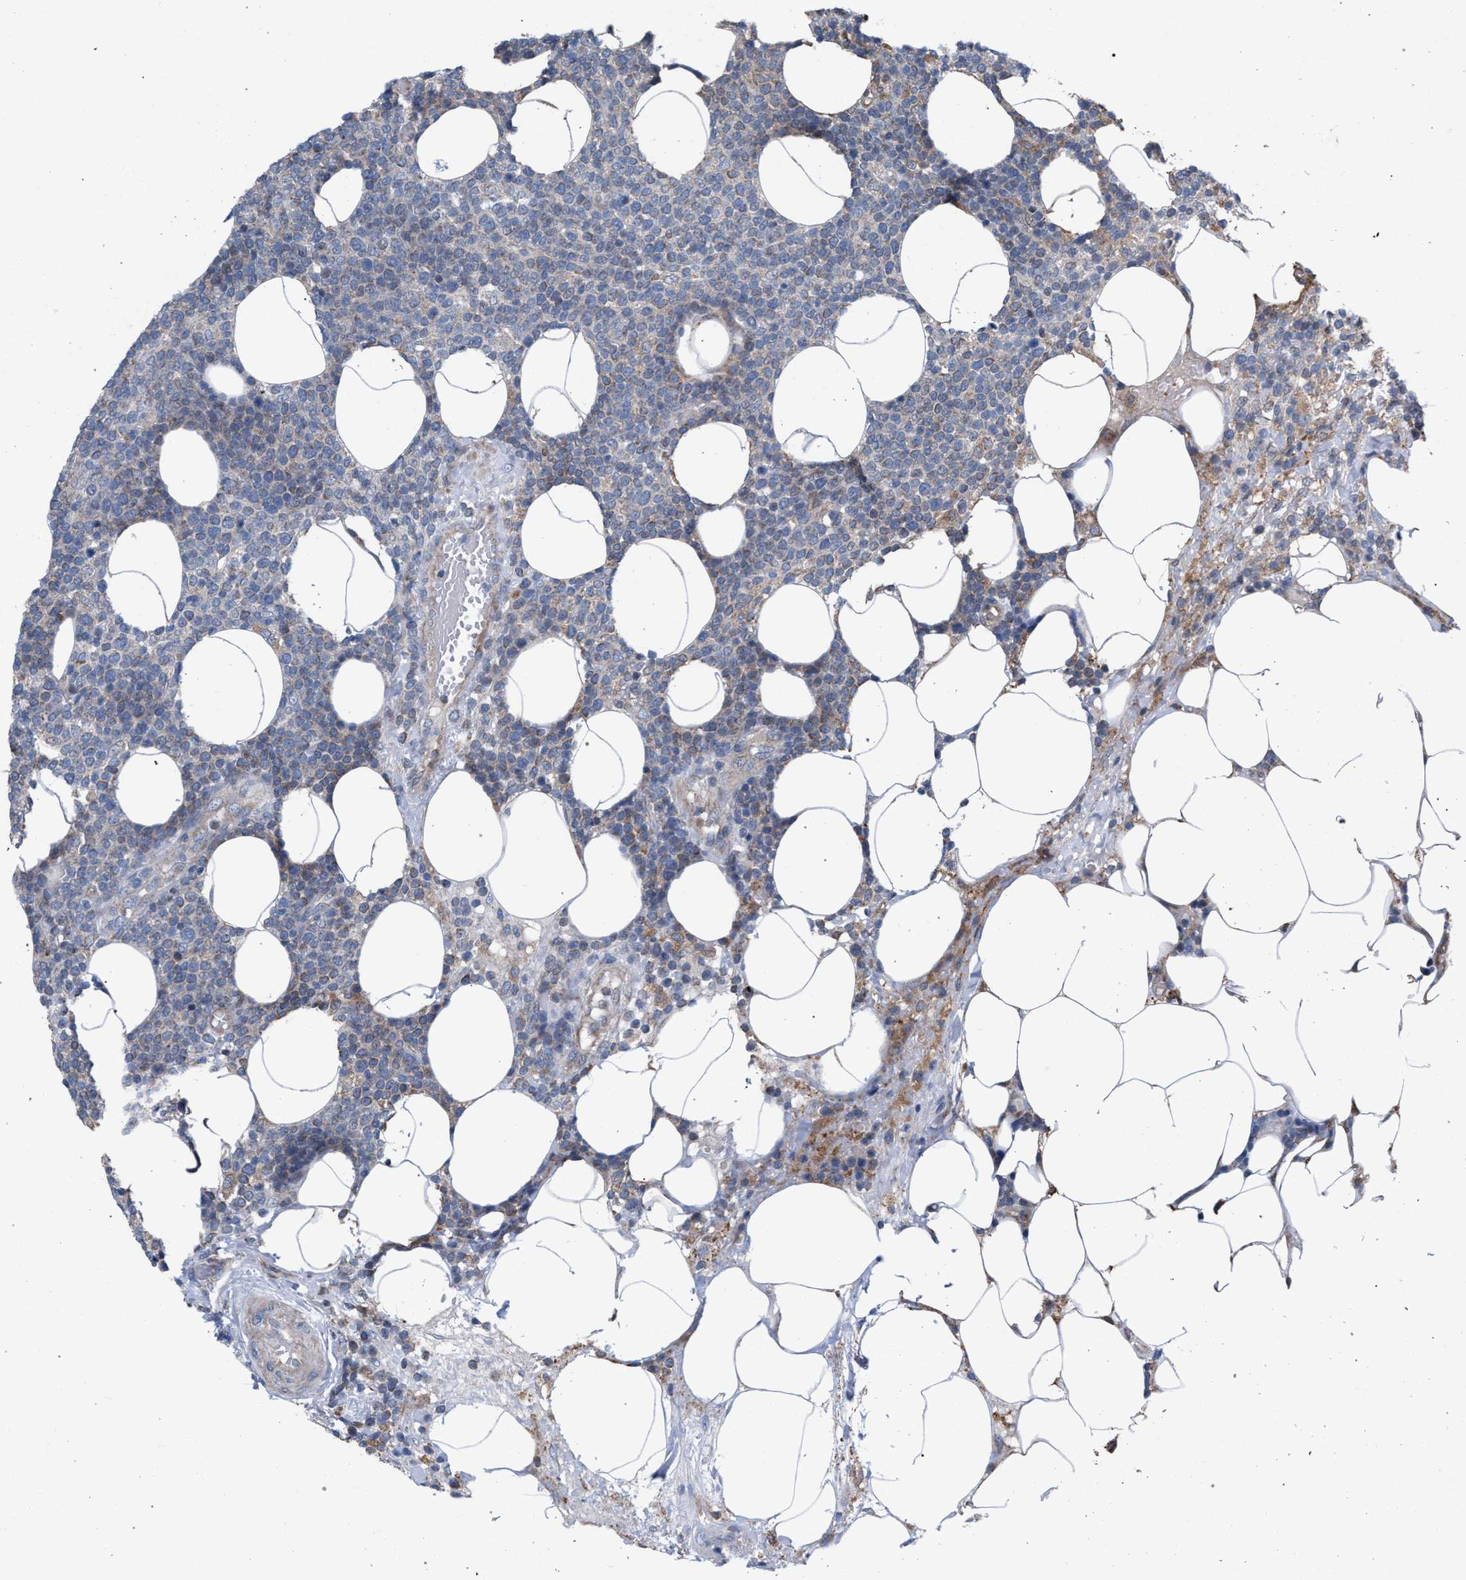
{"staining": {"intensity": "weak", "quantity": "<25%", "location": "cytoplasmic/membranous"}, "tissue": "lymphoma", "cell_type": "Tumor cells", "image_type": "cancer", "snomed": [{"axis": "morphology", "description": "Malignant lymphoma, non-Hodgkin's type, High grade"}, {"axis": "topography", "description": "Lymph node"}], "caption": "The IHC micrograph has no significant staining in tumor cells of lymphoma tissue.", "gene": "RNF135", "patient": {"sex": "male", "age": 61}}